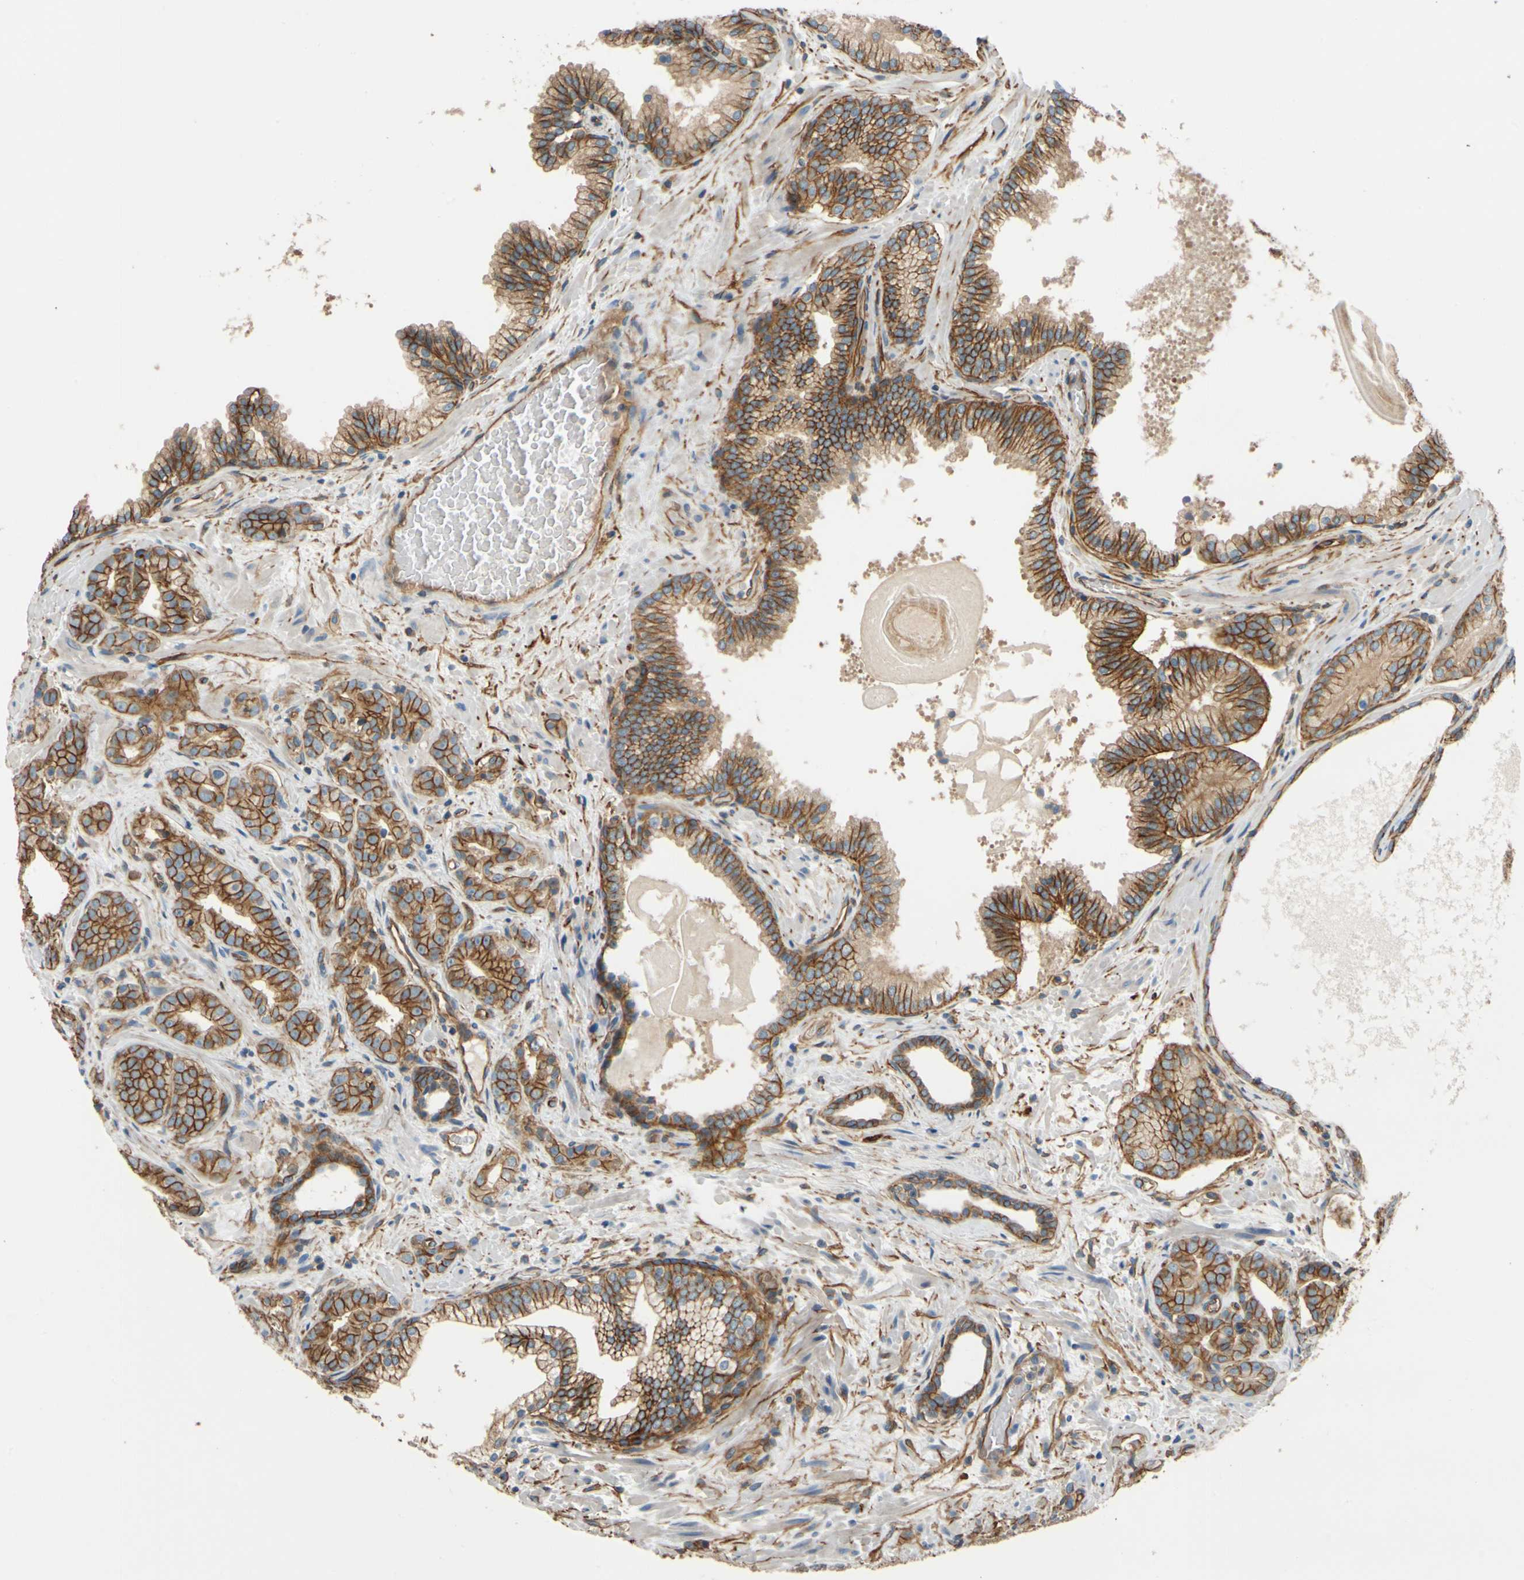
{"staining": {"intensity": "moderate", "quantity": ">75%", "location": "cytoplasmic/membranous"}, "tissue": "prostate cancer", "cell_type": "Tumor cells", "image_type": "cancer", "snomed": [{"axis": "morphology", "description": "Adenocarcinoma, Low grade"}, {"axis": "topography", "description": "Prostate"}], "caption": "Brown immunohistochemical staining in human prostate cancer demonstrates moderate cytoplasmic/membranous expression in about >75% of tumor cells.", "gene": "SPTAN1", "patient": {"sex": "male", "age": 63}}